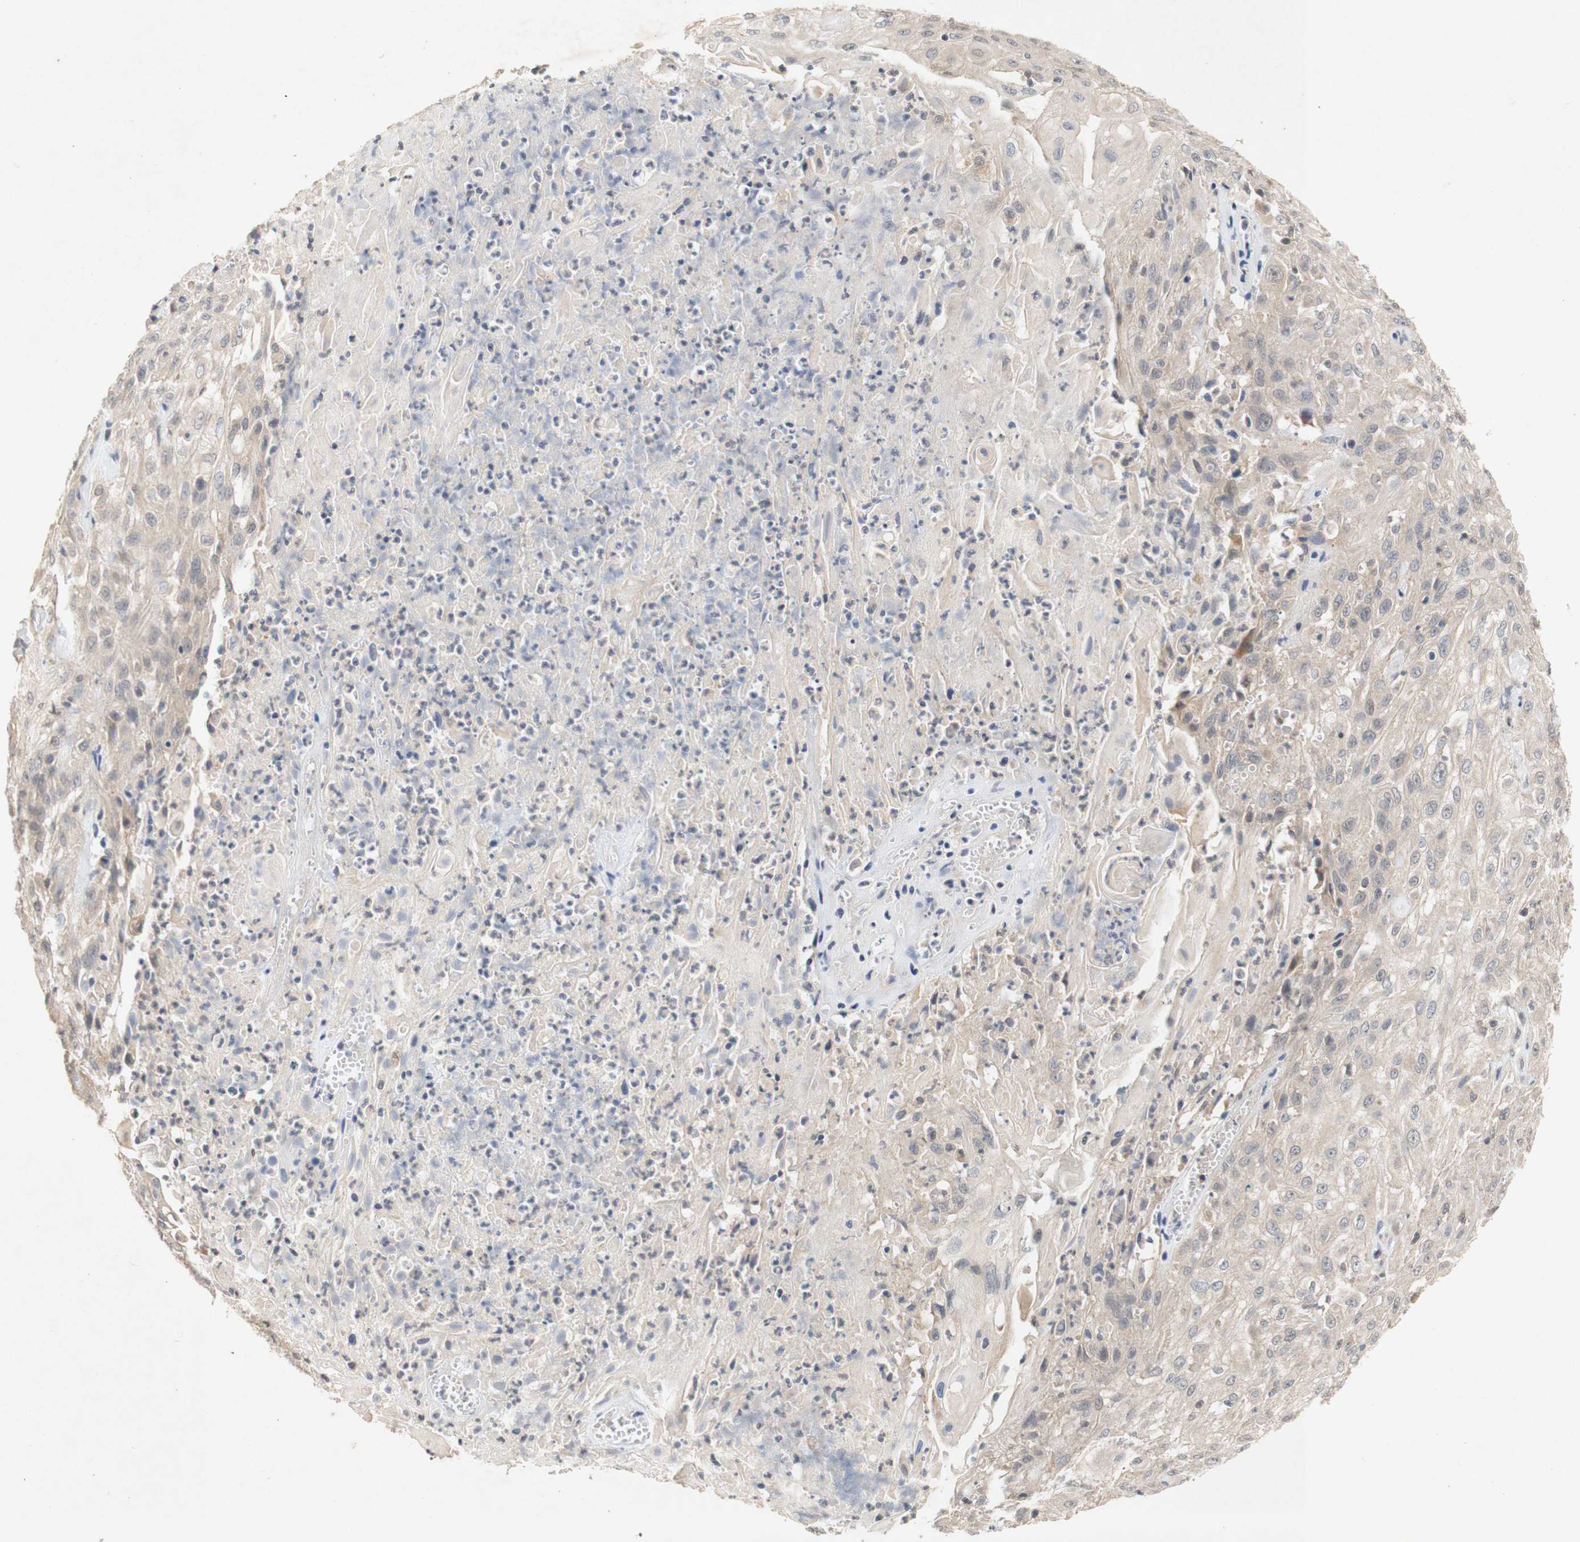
{"staining": {"intensity": "weak", "quantity": ">75%", "location": "cytoplasmic/membranous"}, "tissue": "skin cancer", "cell_type": "Tumor cells", "image_type": "cancer", "snomed": [{"axis": "morphology", "description": "Squamous cell carcinoma, NOS"}, {"axis": "topography", "description": "Skin"}], "caption": "A low amount of weak cytoplasmic/membranous positivity is appreciated in approximately >75% of tumor cells in skin cancer tissue.", "gene": "PIN1", "patient": {"sex": "male", "age": 75}}